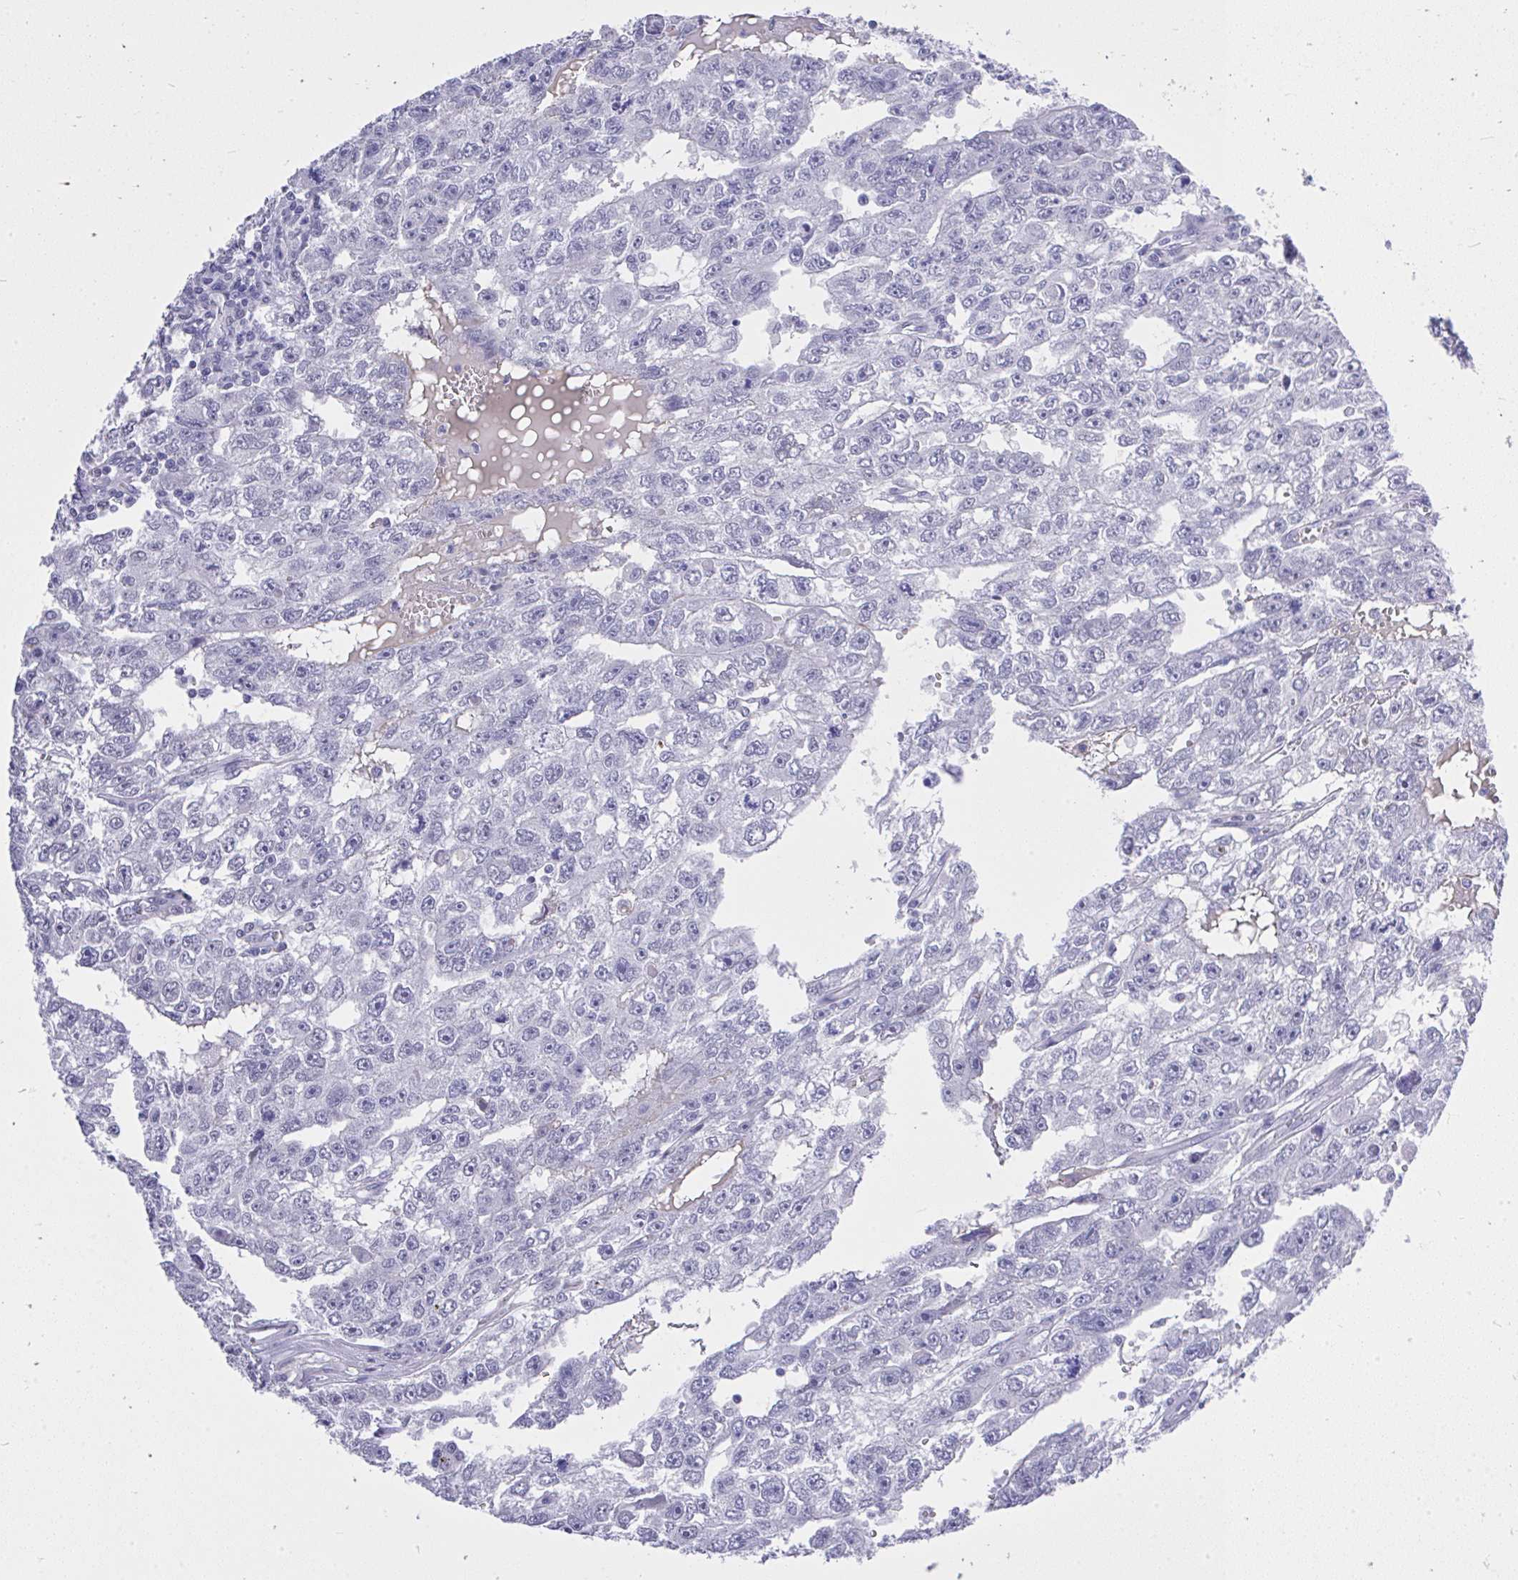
{"staining": {"intensity": "negative", "quantity": "none", "location": "none"}, "tissue": "testis cancer", "cell_type": "Tumor cells", "image_type": "cancer", "snomed": [{"axis": "morphology", "description": "Carcinoma, Embryonal, NOS"}, {"axis": "topography", "description": "Testis"}], "caption": "The micrograph demonstrates no staining of tumor cells in testis cancer.", "gene": "MS4A12", "patient": {"sex": "male", "age": 20}}